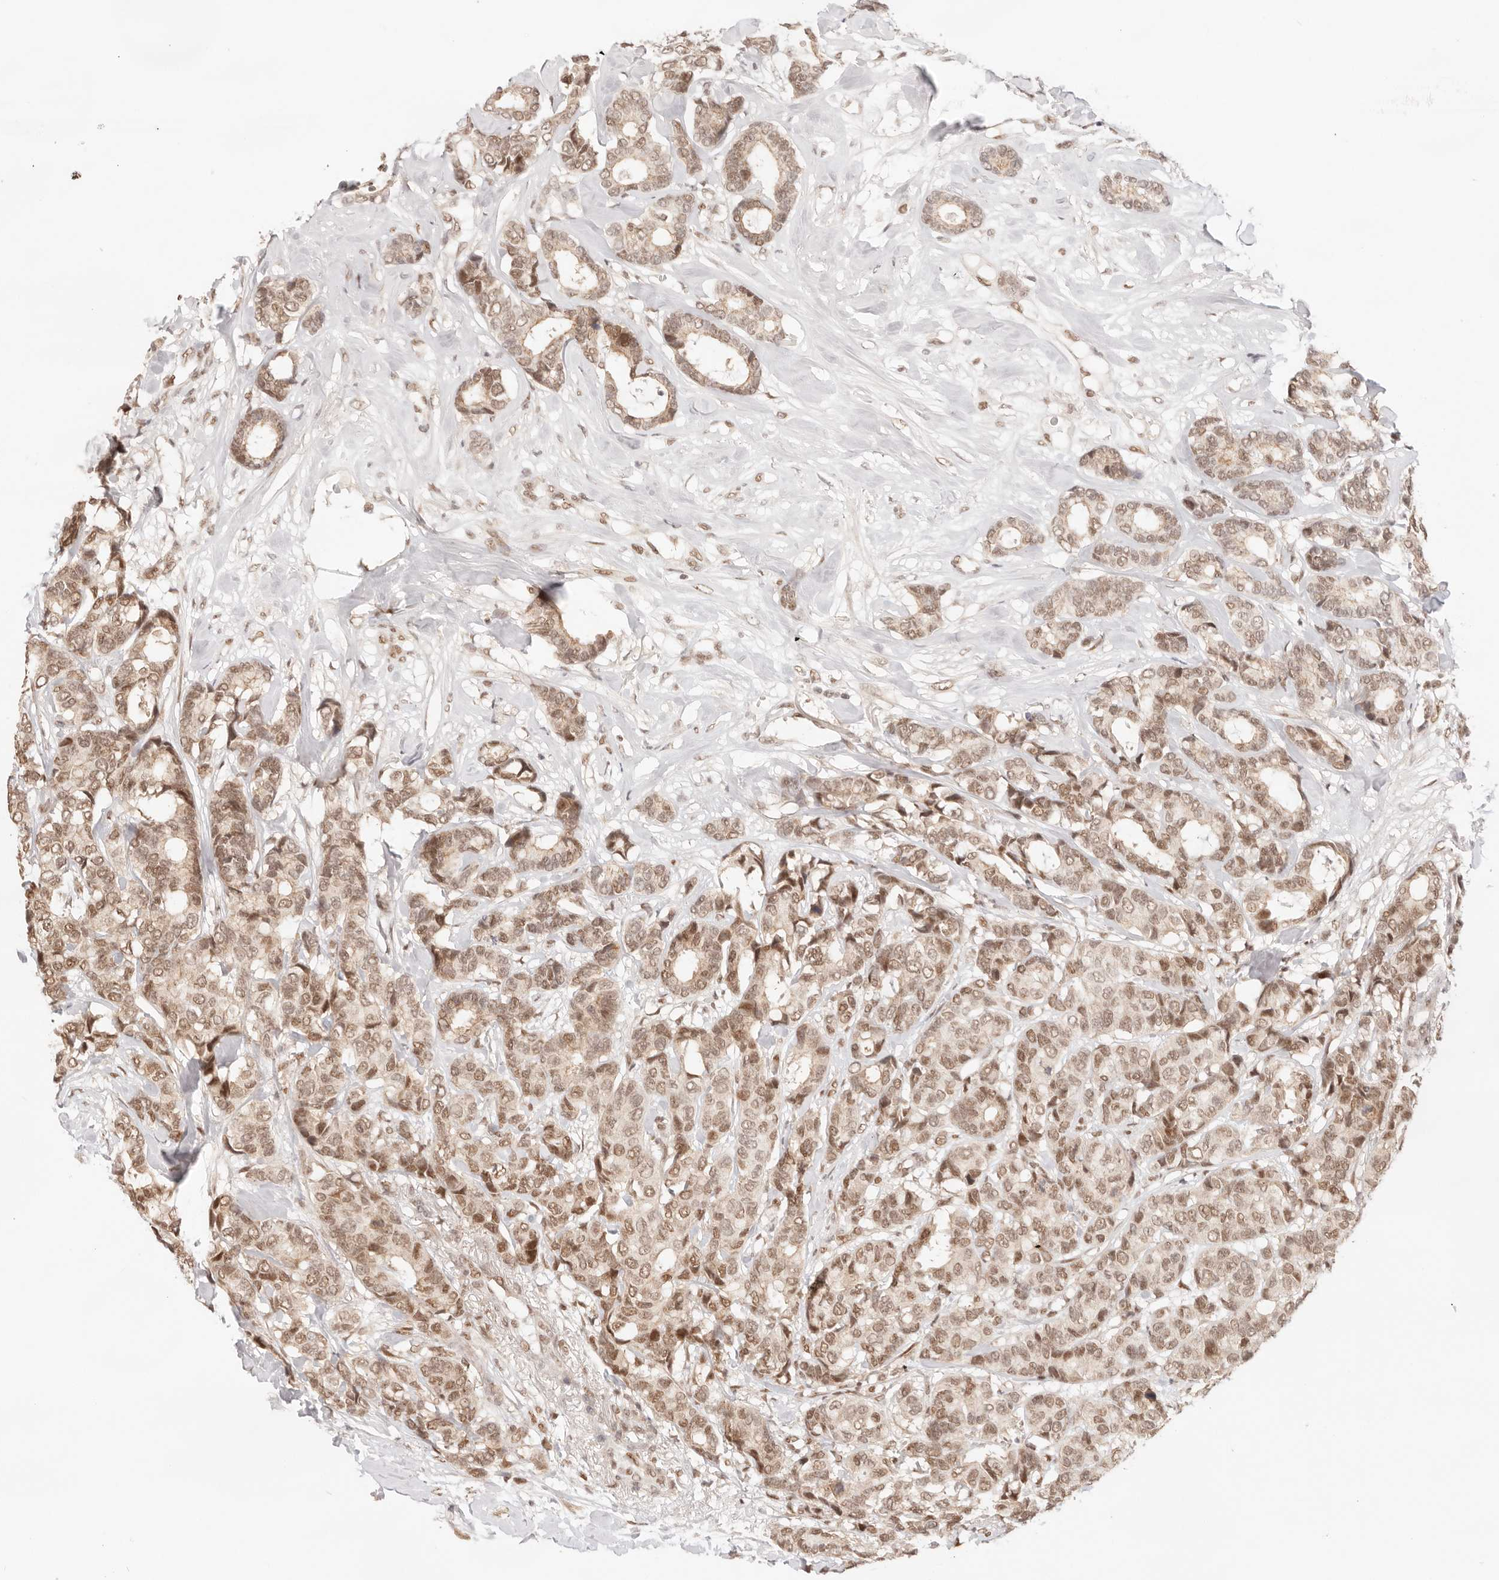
{"staining": {"intensity": "moderate", "quantity": ">75%", "location": "nuclear"}, "tissue": "breast cancer", "cell_type": "Tumor cells", "image_type": "cancer", "snomed": [{"axis": "morphology", "description": "Duct carcinoma"}, {"axis": "topography", "description": "Breast"}], "caption": "An image of human breast intraductal carcinoma stained for a protein reveals moderate nuclear brown staining in tumor cells. The staining was performed using DAB (3,3'-diaminobenzidine) to visualize the protein expression in brown, while the nuclei were stained in blue with hematoxylin (Magnification: 20x).", "gene": "GTF2E2", "patient": {"sex": "female", "age": 87}}